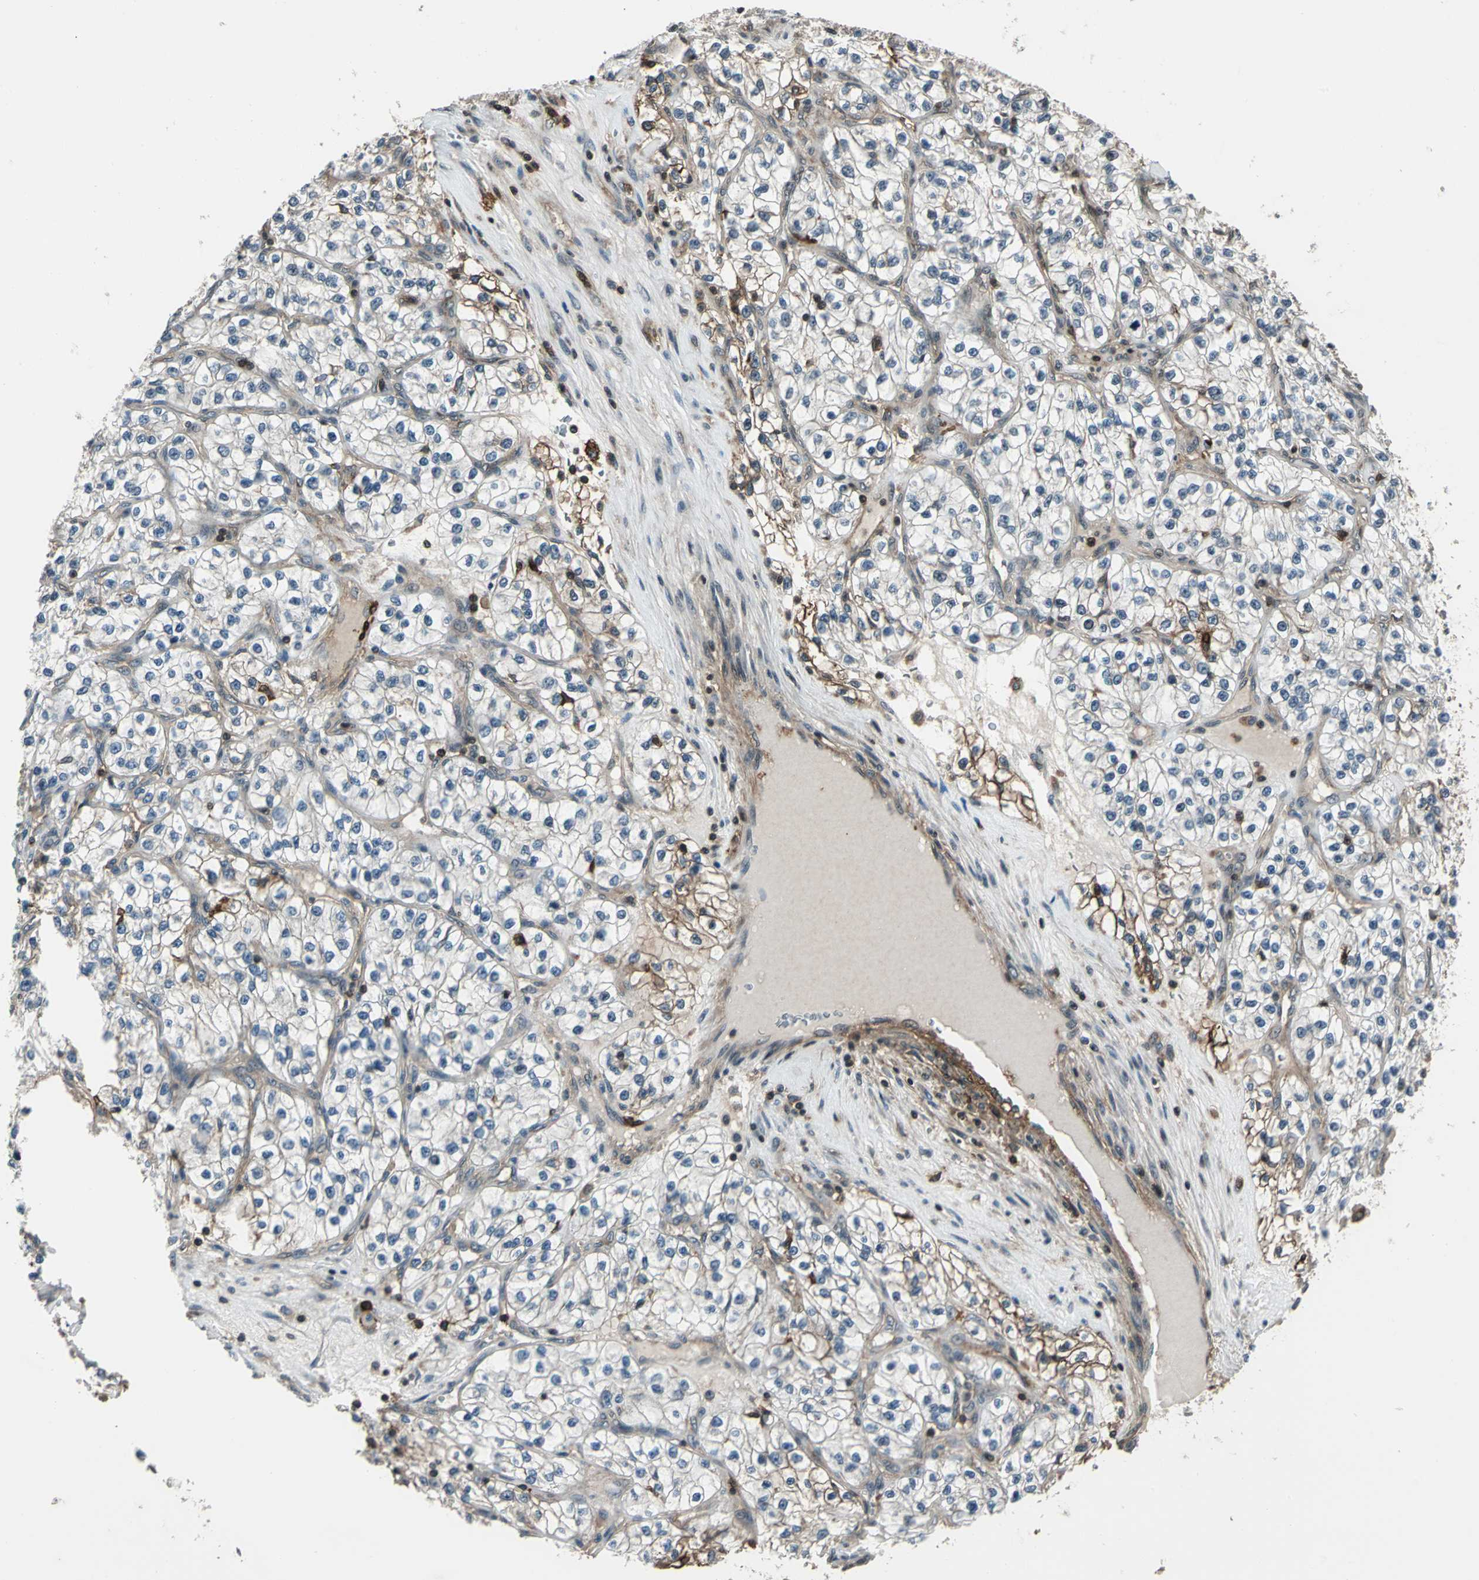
{"staining": {"intensity": "negative", "quantity": "none", "location": "none"}, "tissue": "renal cancer", "cell_type": "Tumor cells", "image_type": "cancer", "snomed": [{"axis": "morphology", "description": "Adenocarcinoma, NOS"}, {"axis": "topography", "description": "Kidney"}], "caption": "The photomicrograph exhibits no staining of tumor cells in renal adenocarcinoma.", "gene": "NR2C2", "patient": {"sex": "female", "age": 57}}